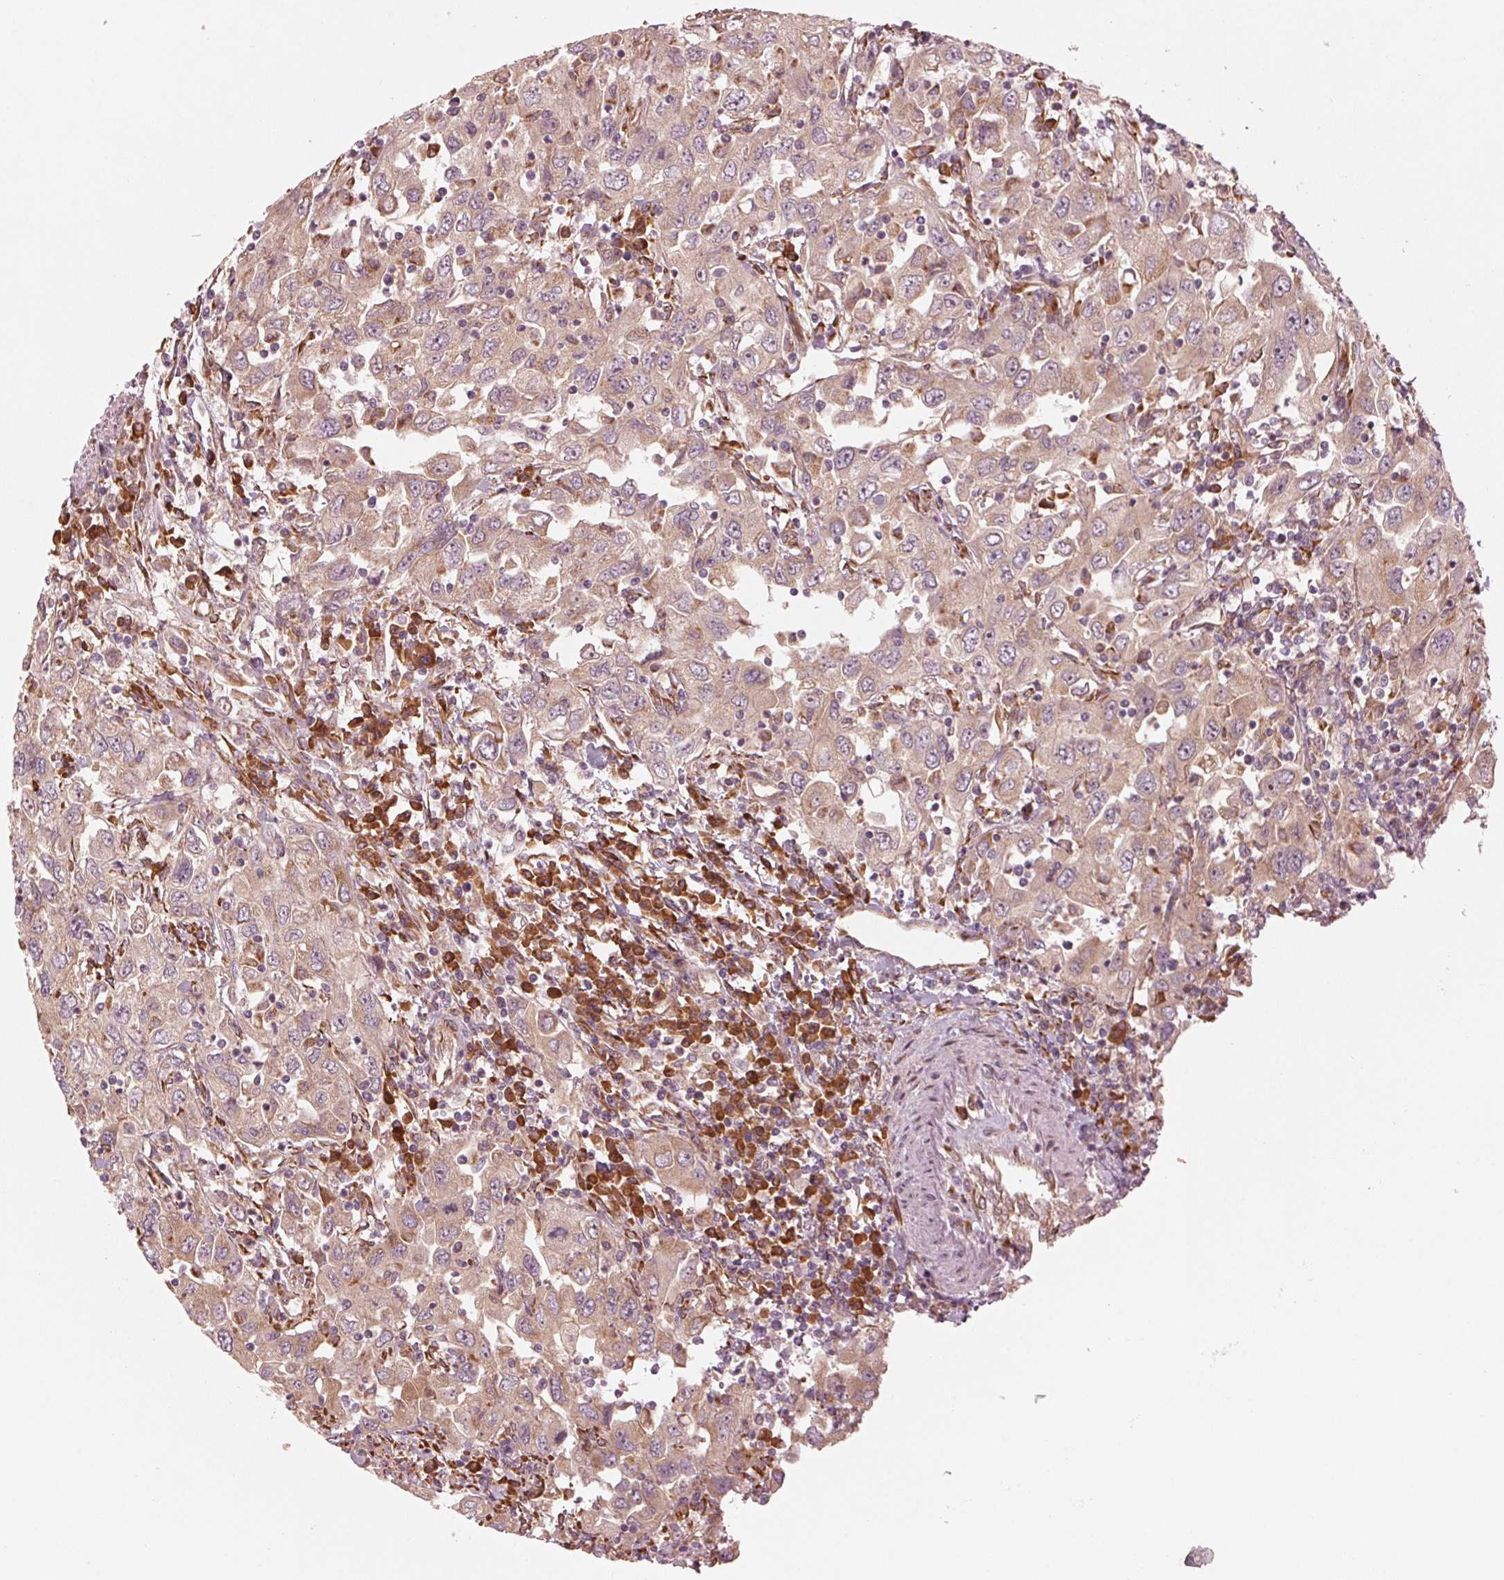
{"staining": {"intensity": "weak", "quantity": ">75%", "location": "cytoplasmic/membranous"}, "tissue": "urothelial cancer", "cell_type": "Tumor cells", "image_type": "cancer", "snomed": [{"axis": "morphology", "description": "Urothelial carcinoma, High grade"}, {"axis": "topography", "description": "Urinary bladder"}], "caption": "Immunohistochemical staining of human high-grade urothelial carcinoma displays low levels of weak cytoplasmic/membranous expression in about >75% of tumor cells. Using DAB (3,3'-diaminobenzidine) (brown) and hematoxylin (blue) stains, captured at high magnification using brightfield microscopy.", "gene": "CMIP", "patient": {"sex": "male", "age": 76}}